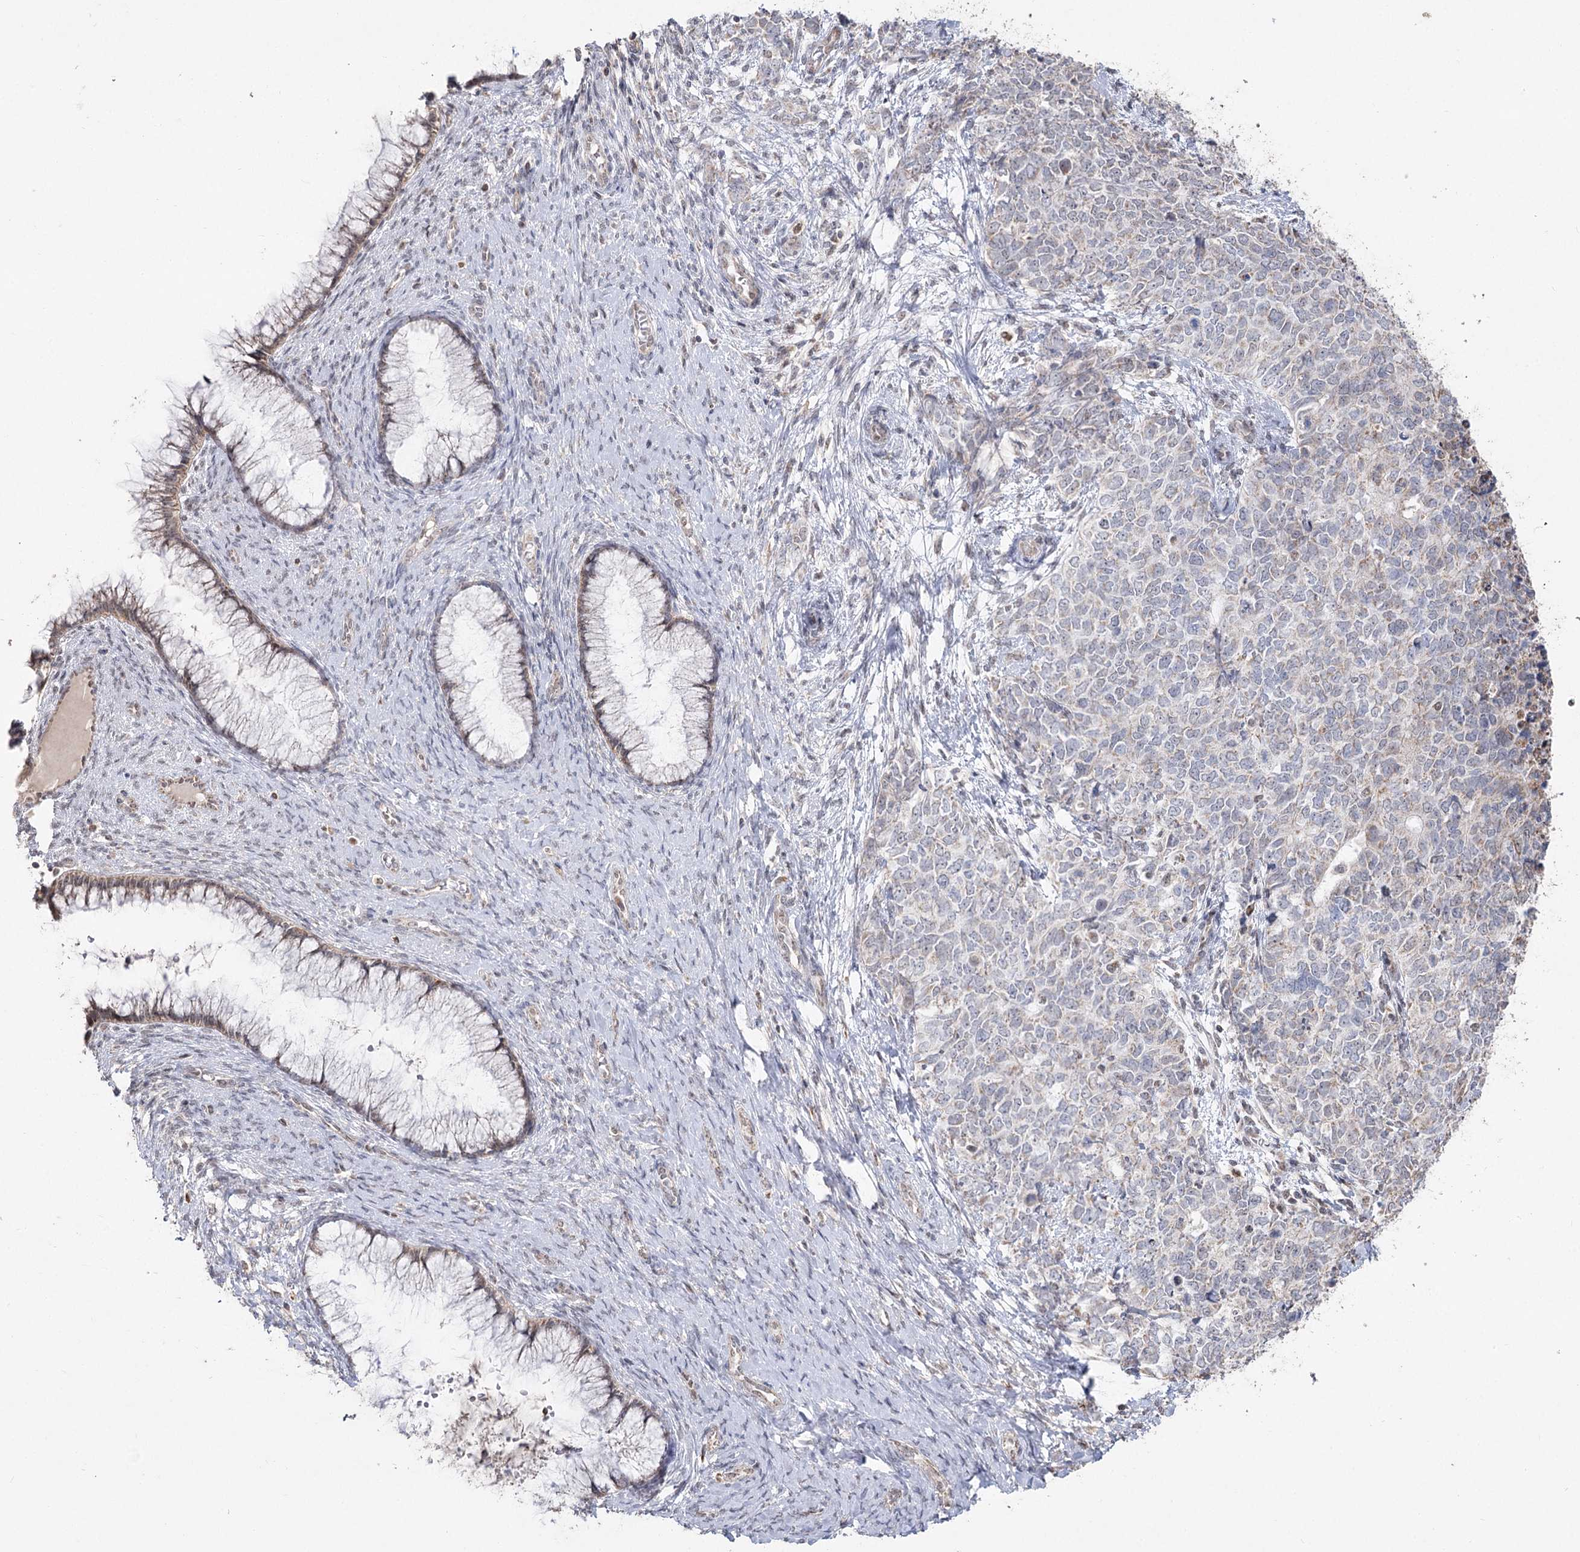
{"staining": {"intensity": "negative", "quantity": "none", "location": "none"}, "tissue": "cervical cancer", "cell_type": "Tumor cells", "image_type": "cancer", "snomed": [{"axis": "morphology", "description": "Squamous cell carcinoma, NOS"}, {"axis": "topography", "description": "Cervix"}], "caption": "The photomicrograph displays no significant positivity in tumor cells of squamous cell carcinoma (cervical). Nuclei are stained in blue.", "gene": "RUFY4", "patient": {"sex": "female", "age": 63}}